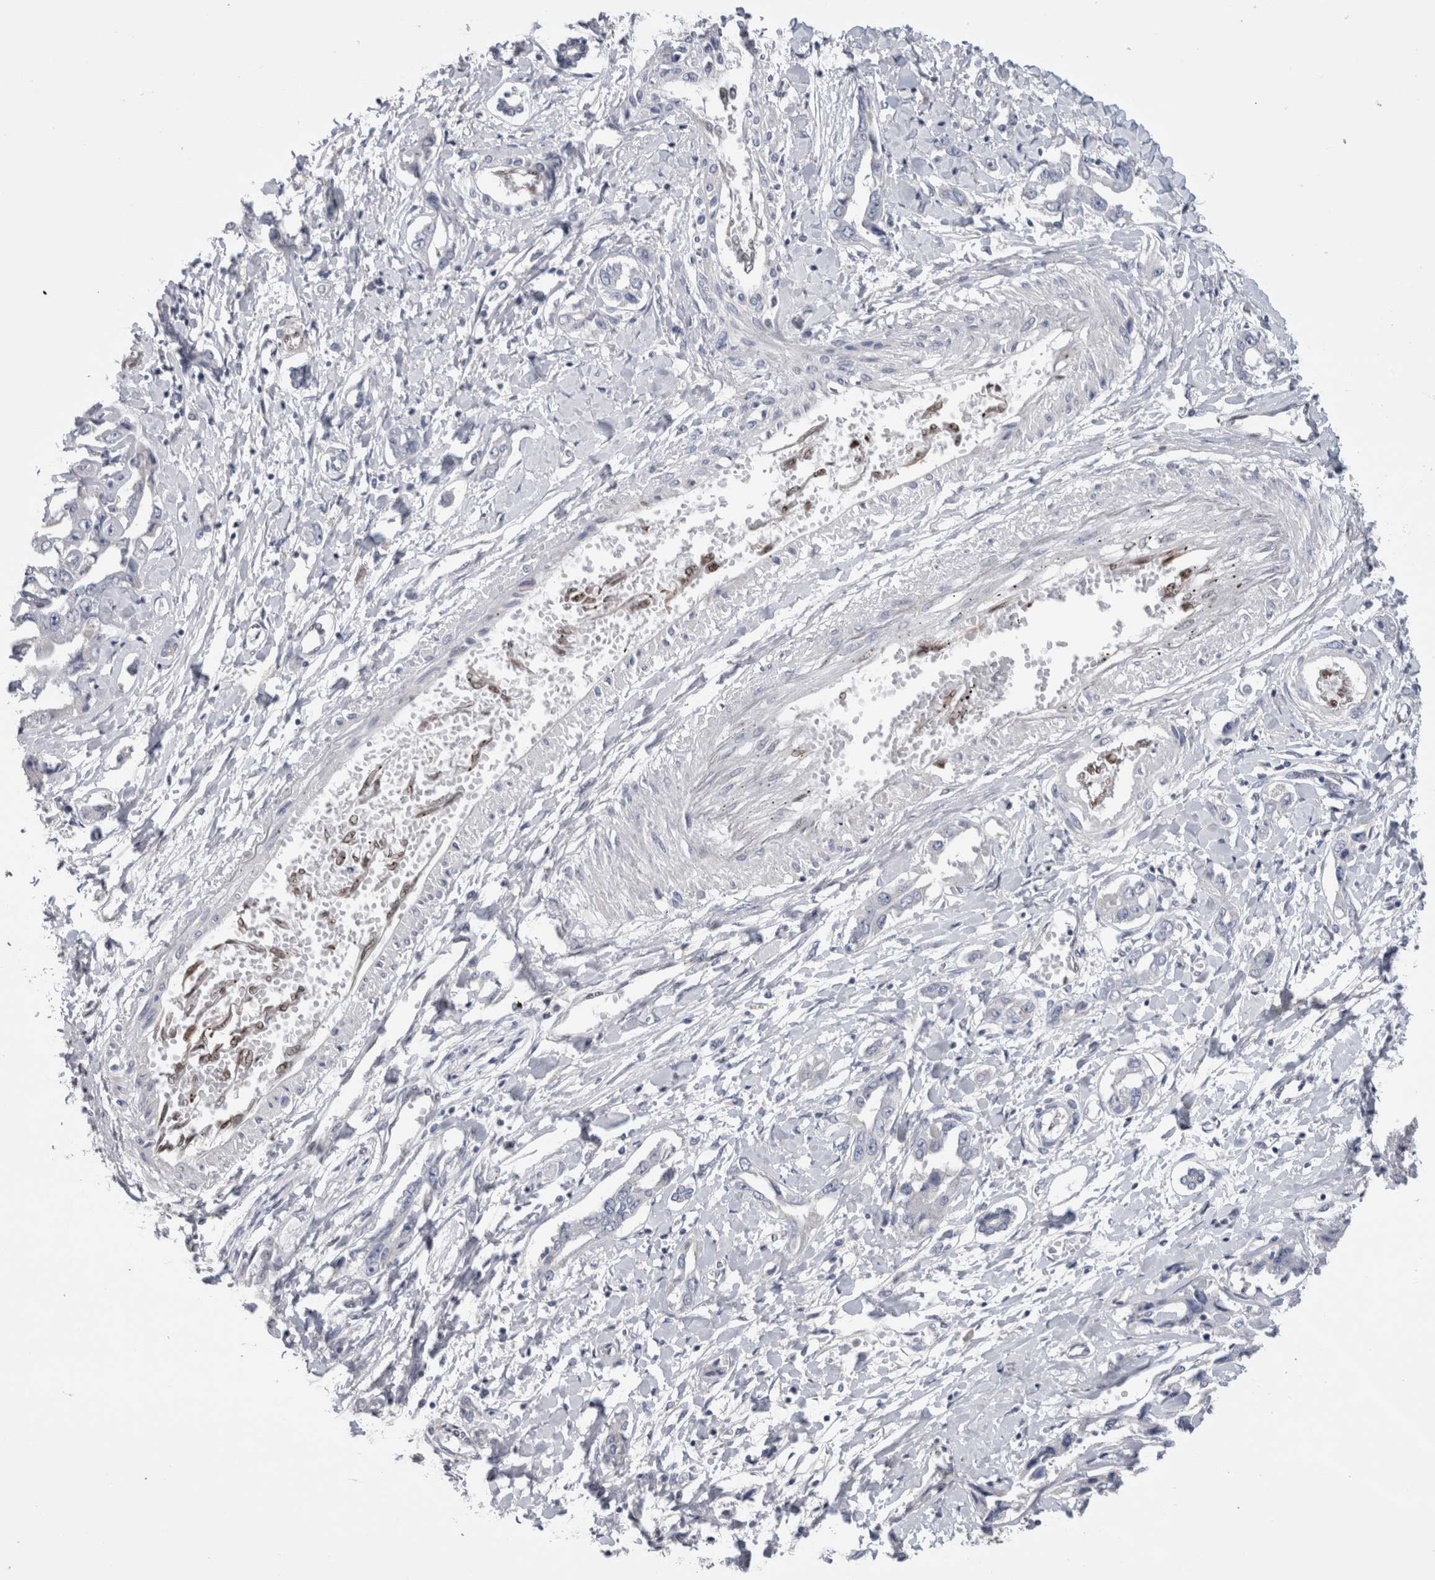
{"staining": {"intensity": "negative", "quantity": "none", "location": "none"}, "tissue": "liver cancer", "cell_type": "Tumor cells", "image_type": "cancer", "snomed": [{"axis": "morphology", "description": "Cholangiocarcinoma"}, {"axis": "topography", "description": "Liver"}], "caption": "Tumor cells show no significant protein staining in liver cancer. (DAB (3,3'-diaminobenzidine) immunohistochemistry (IHC), high magnification).", "gene": "IL33", "patient": {"sex": "male", "age": 59}}